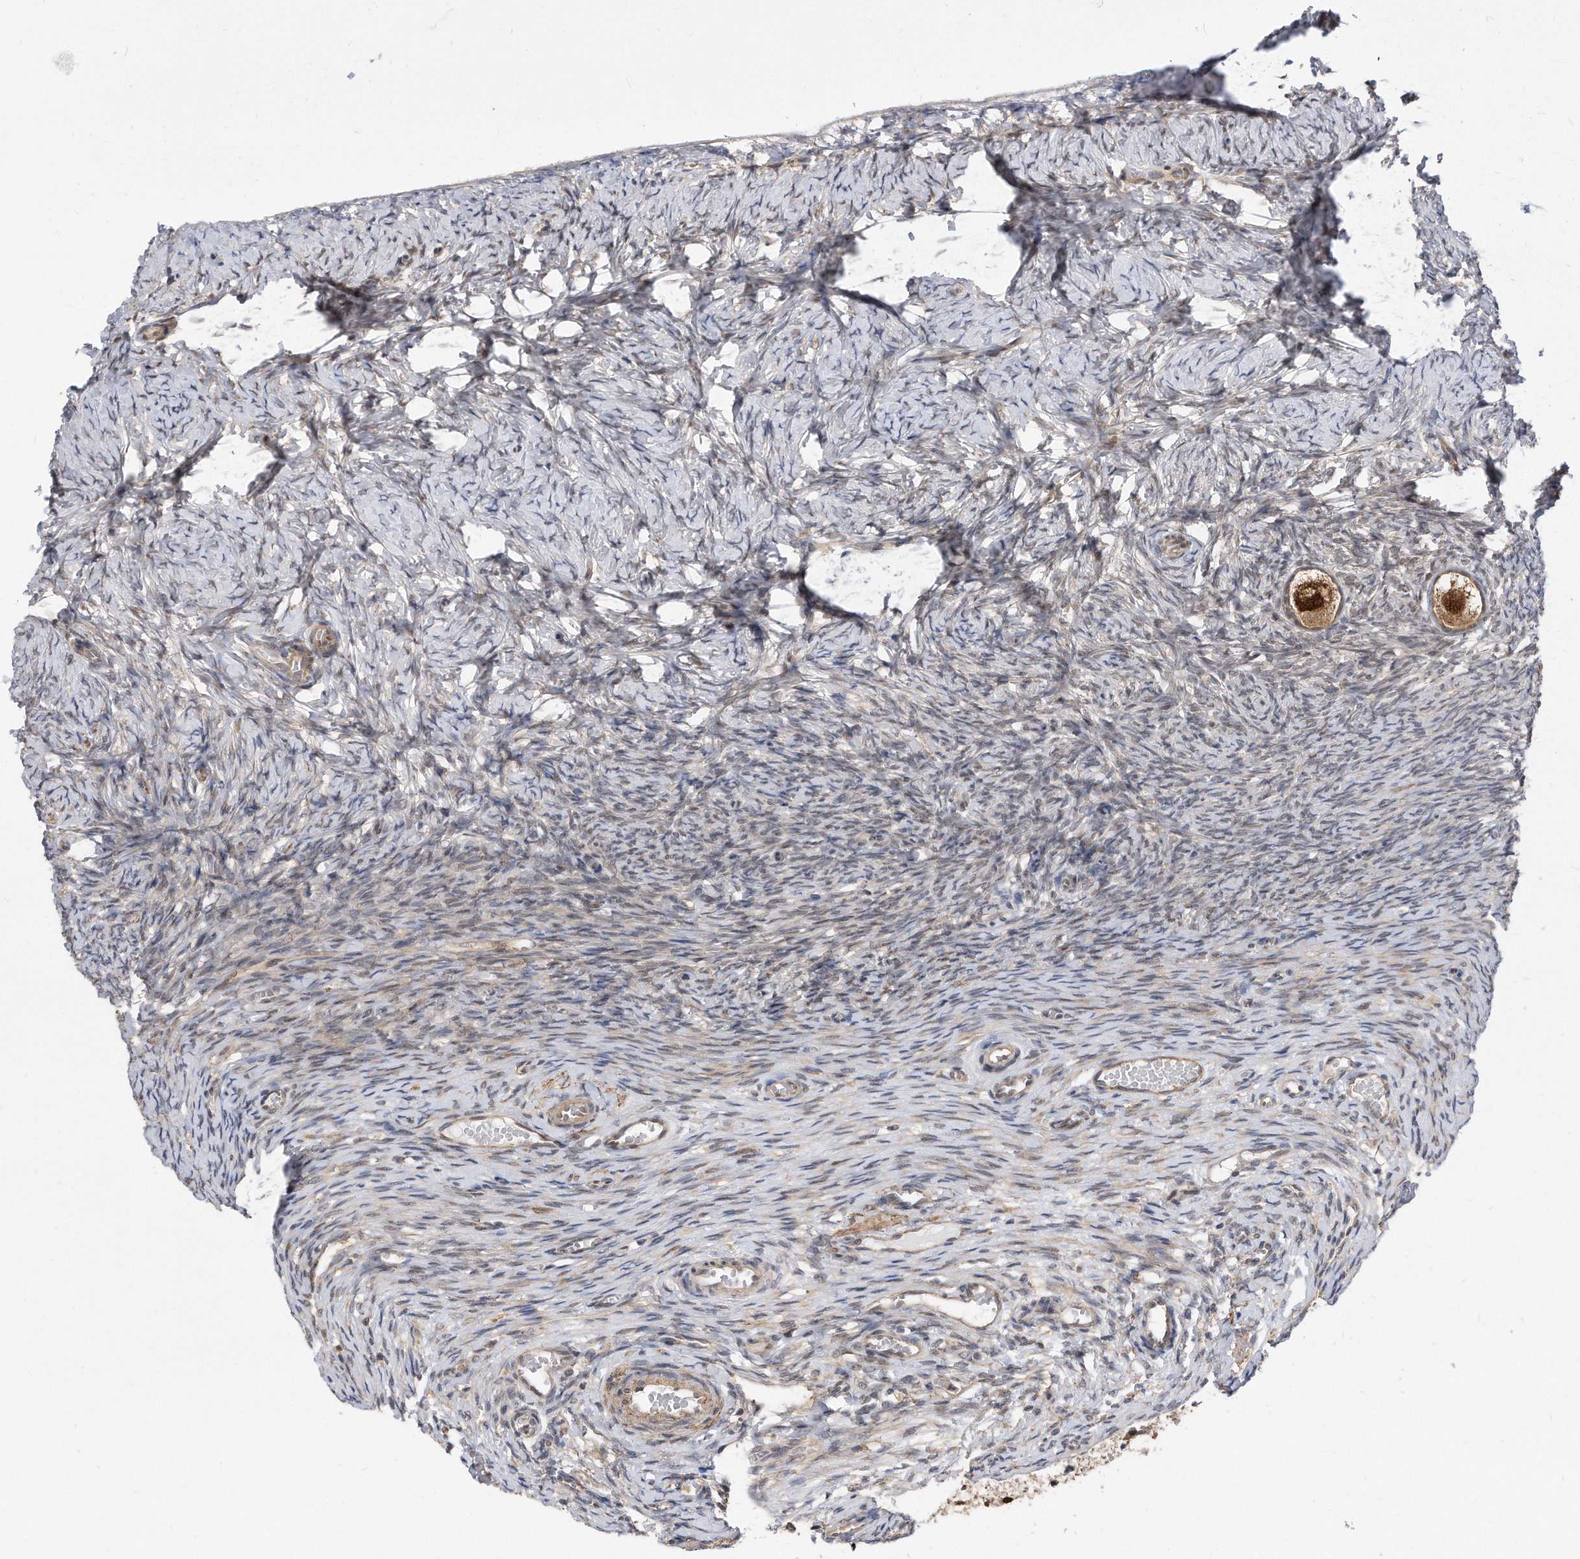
{"staining": {"intensity": "strong", "quantity": ">75%", "location": "cytoplasmic/membranous,nuclear"}, "tissue": "ovary", "cell_type": "Follicle cells", "image_type": "normal", "snomed": [{"axis": "morphology", "description": "Adenocarcinoma, NOS"}, {"axis": "topography", "description": "Endometrium"}], "caption": "Ovary stained with a brown dye demonstrates strong cytoplasmic/membranous,nuclear positive positivity in approximately >75% of follicle cells.", "gene": "TCP1", "patient": {"sex": "female", "age": 32}}